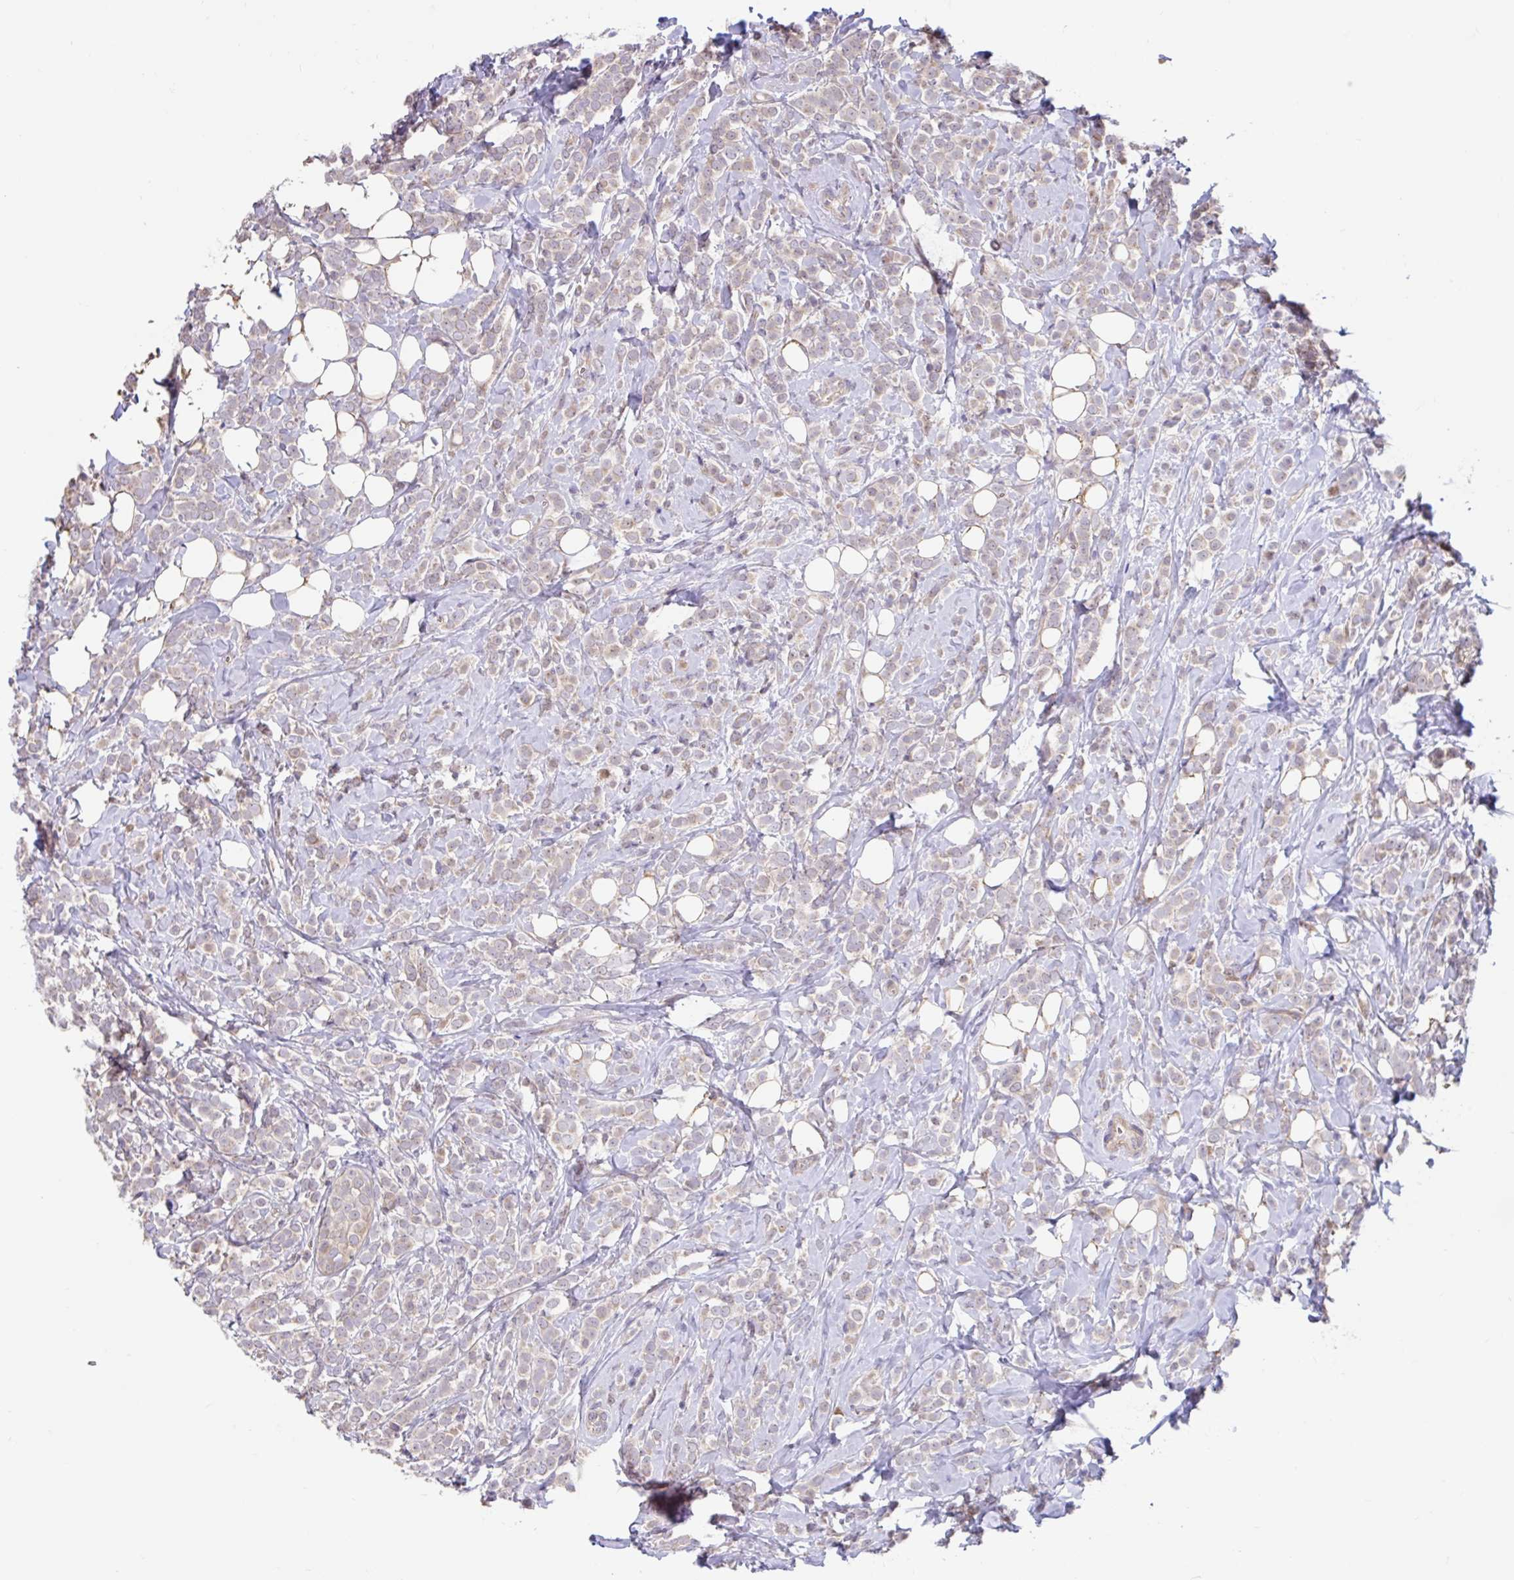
{"staining": {"intensity": "weak", "quantity": ">75%", "location": "cytoplasmic/membranous"}, "tissue": "breast cancer", "cell_type": "Tumor cells", "image_type": "cancer", "snomed": [{"axis": "morphology", "description": "Lobular carcinoma"}, {"axis": "topography", "description": "Breast"}], "caption": "This is a photomicrograph of immunohistochemistry (IHC) staining of lobular carcinoma (breast), which shows weak staining in the cytoplasmic/membranous of tumor cells.", "gene": "NT5C1B", "patient": {"sex": "female", "age": 49}}